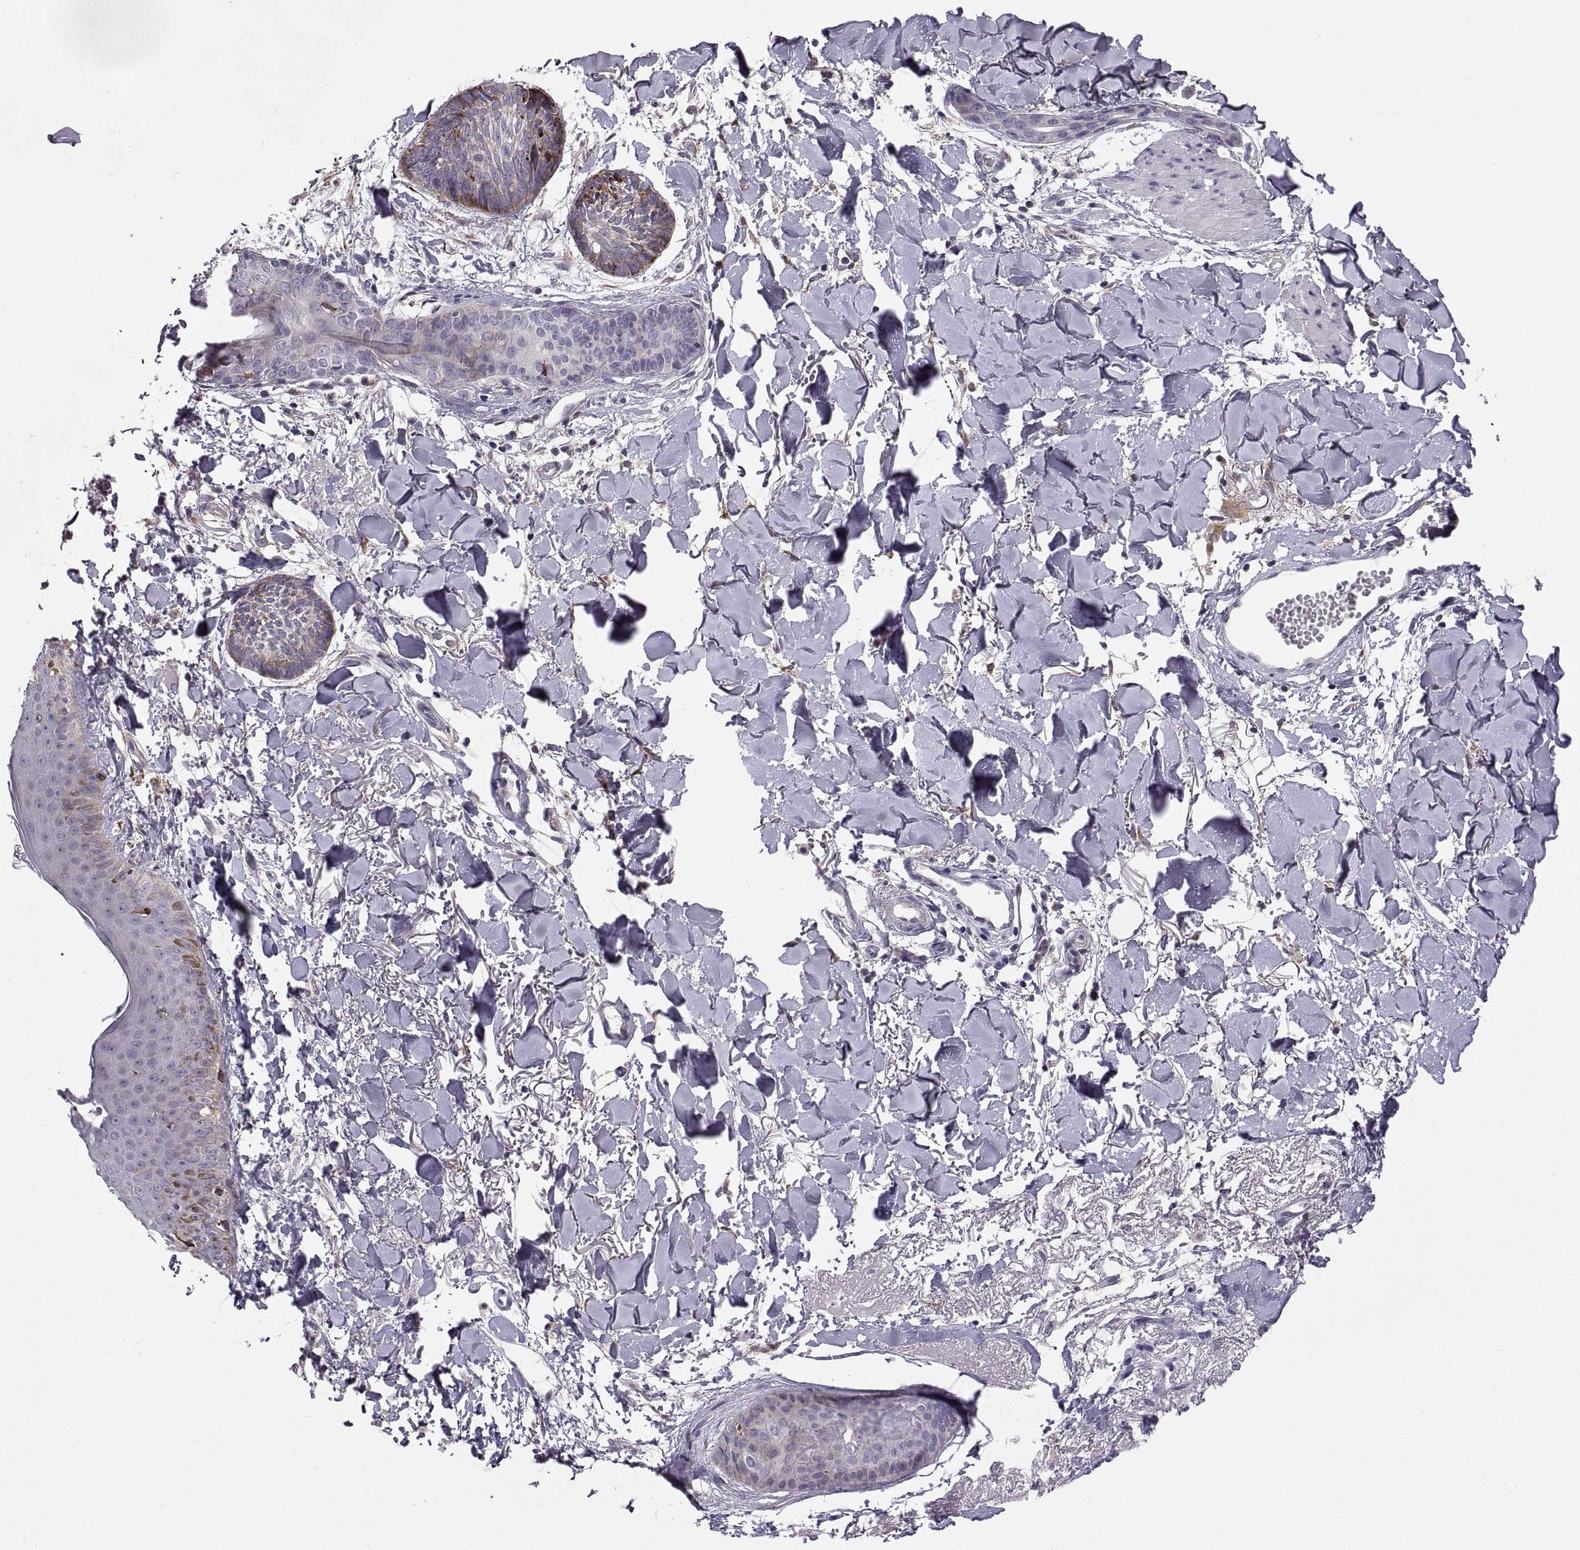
{"staining": {"intensity": "weak", "quantity": "<25%", "location": "cytoplasmic/membranous"}, "tissue": "skin cancer", "cell_type": "Tumor cells", "image_type": "cancer", "snomed": [{"axis": "morphology", "description": "Normal tissue, NOS"}, {"axis": "morphology", "description": "Basal cell carcinoma"}, {"axis": "topography", "description": "Skin"}], "caption": "Protein analysis of skin basal cell carcinoma exhibits no significant positivity in tumor cells. (Brightfield microscopy of DAB IHC at high magnification).", "gene": "PLEKHB2", "patient": {"sex": "male", "age": 84}}